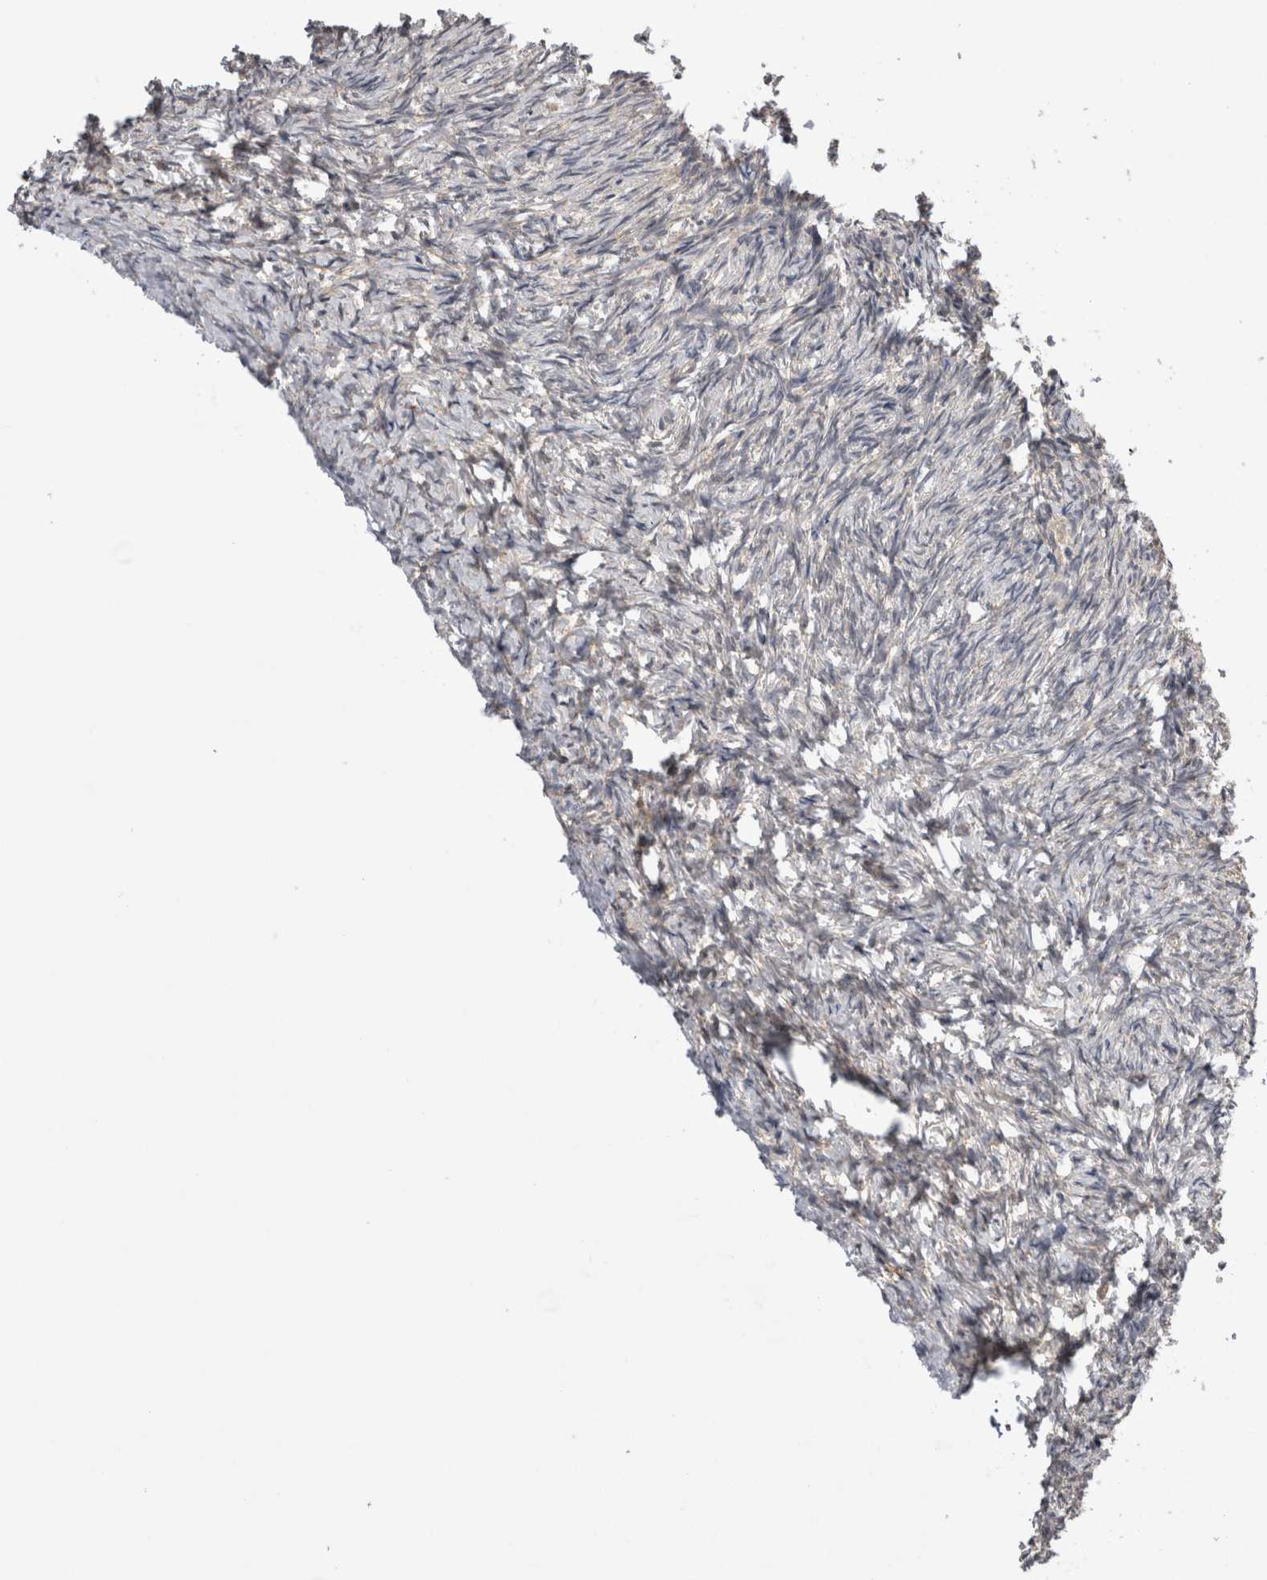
{"staining": {"intensity": "moderate", "quantity": ">75%", "location": "cytoplasmic/membranous"}, "tissue": "ovary", "cell_type": "Follicle cells", "image_type": "normal", "snomed": [{"axis": "morphology", "description": "Normal tissue, NOS"}, {"axis": "topography", "description": "Ovary"}], "caption": "The histopathology image reveals immunohistochemical staining of unremarkable ovary. There is moderate cytoplasmic/membranous staining is appreciated in approximately >75% of follicle cells. The staining was performed using DAB (3,3'-diaminobenzidine), with brown indicating positive protein expression. Nuclei are stained blue with hematoxylin.", "gene": "ARHGAP29", "patient": {"sex": "female", "age": 41}}